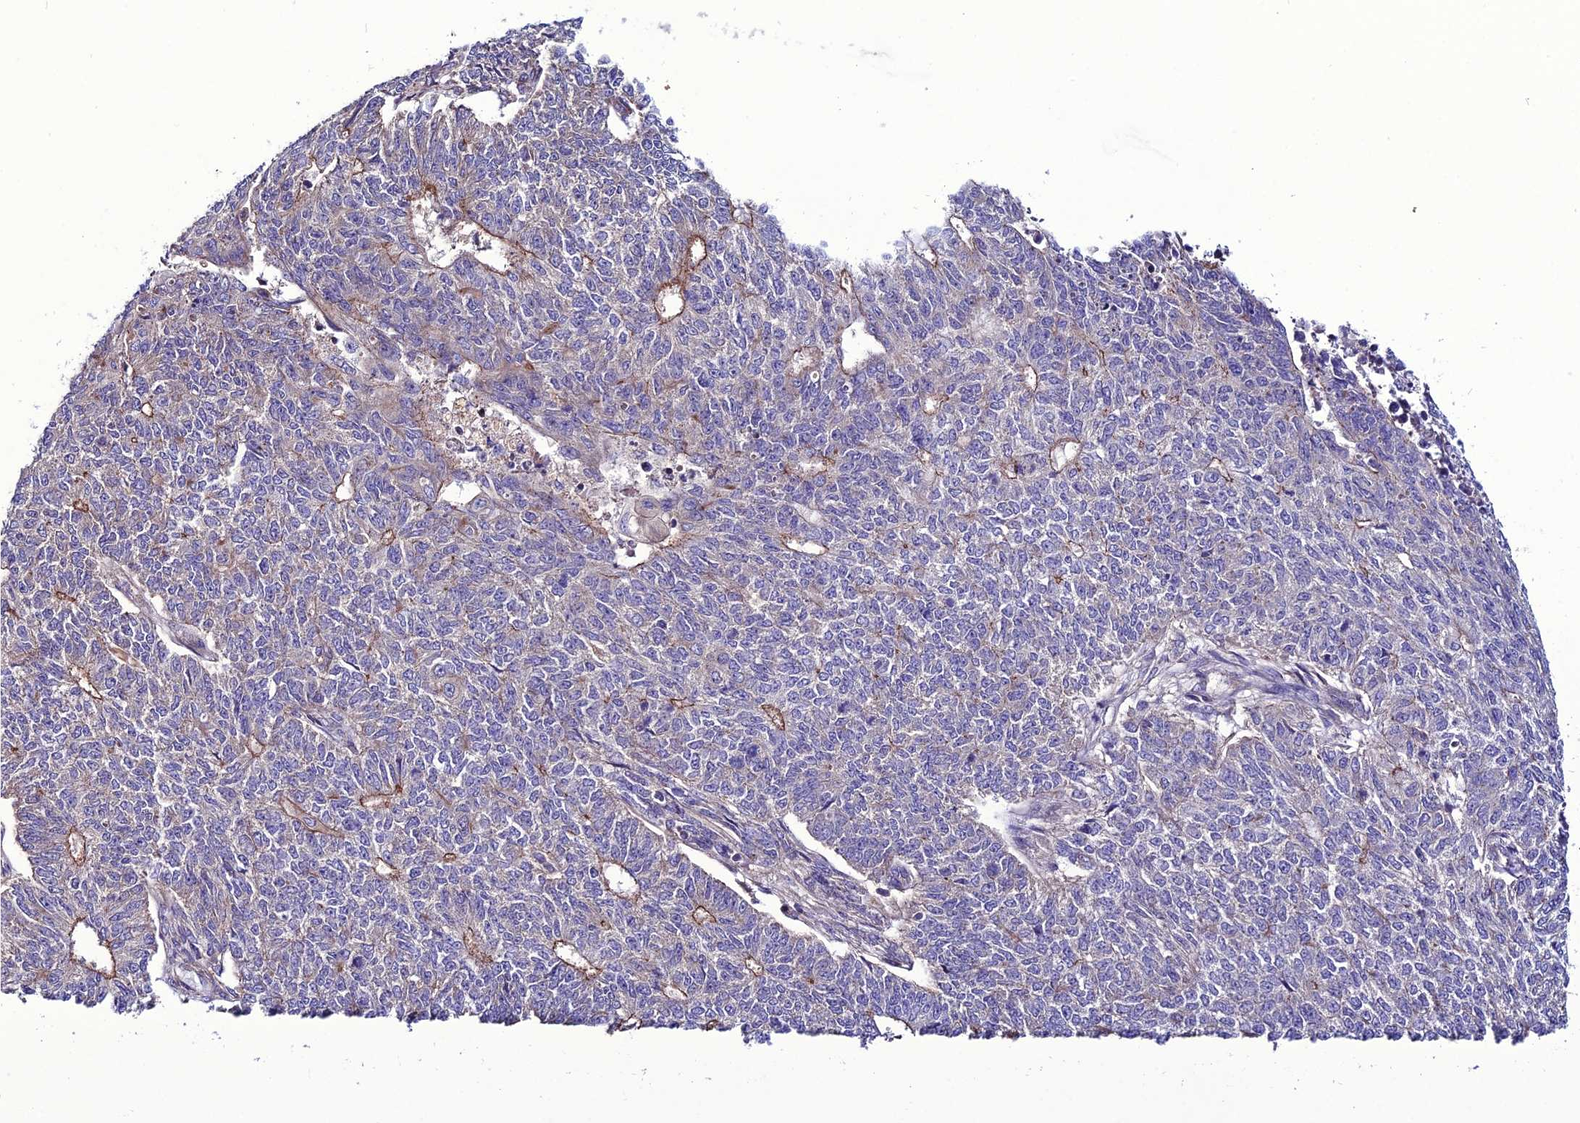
{"staining": {"intensity": "moderate", "quantity": "<25%", "location": "cytoplasmic/membranous"}, "tissue": "endometrial cancer", "cell_type": "Tumor cells", "image_type": "cancer", "snomed": [{"axis": "morphology", "description": "Adenocarcinoma, NOS"}, {"axis": "topography", "description": "Endometrium"}], "caption": "Immunohistochemistry micrograph of endometrial adenocarcinoma stained for a protein (brown), which reveals low levels of moderate cytoplasmic/membranous expression in approximately <25% of tumor cells.", "gene": "PPIL3", "patient": {"sex": "female", "age": 32}}